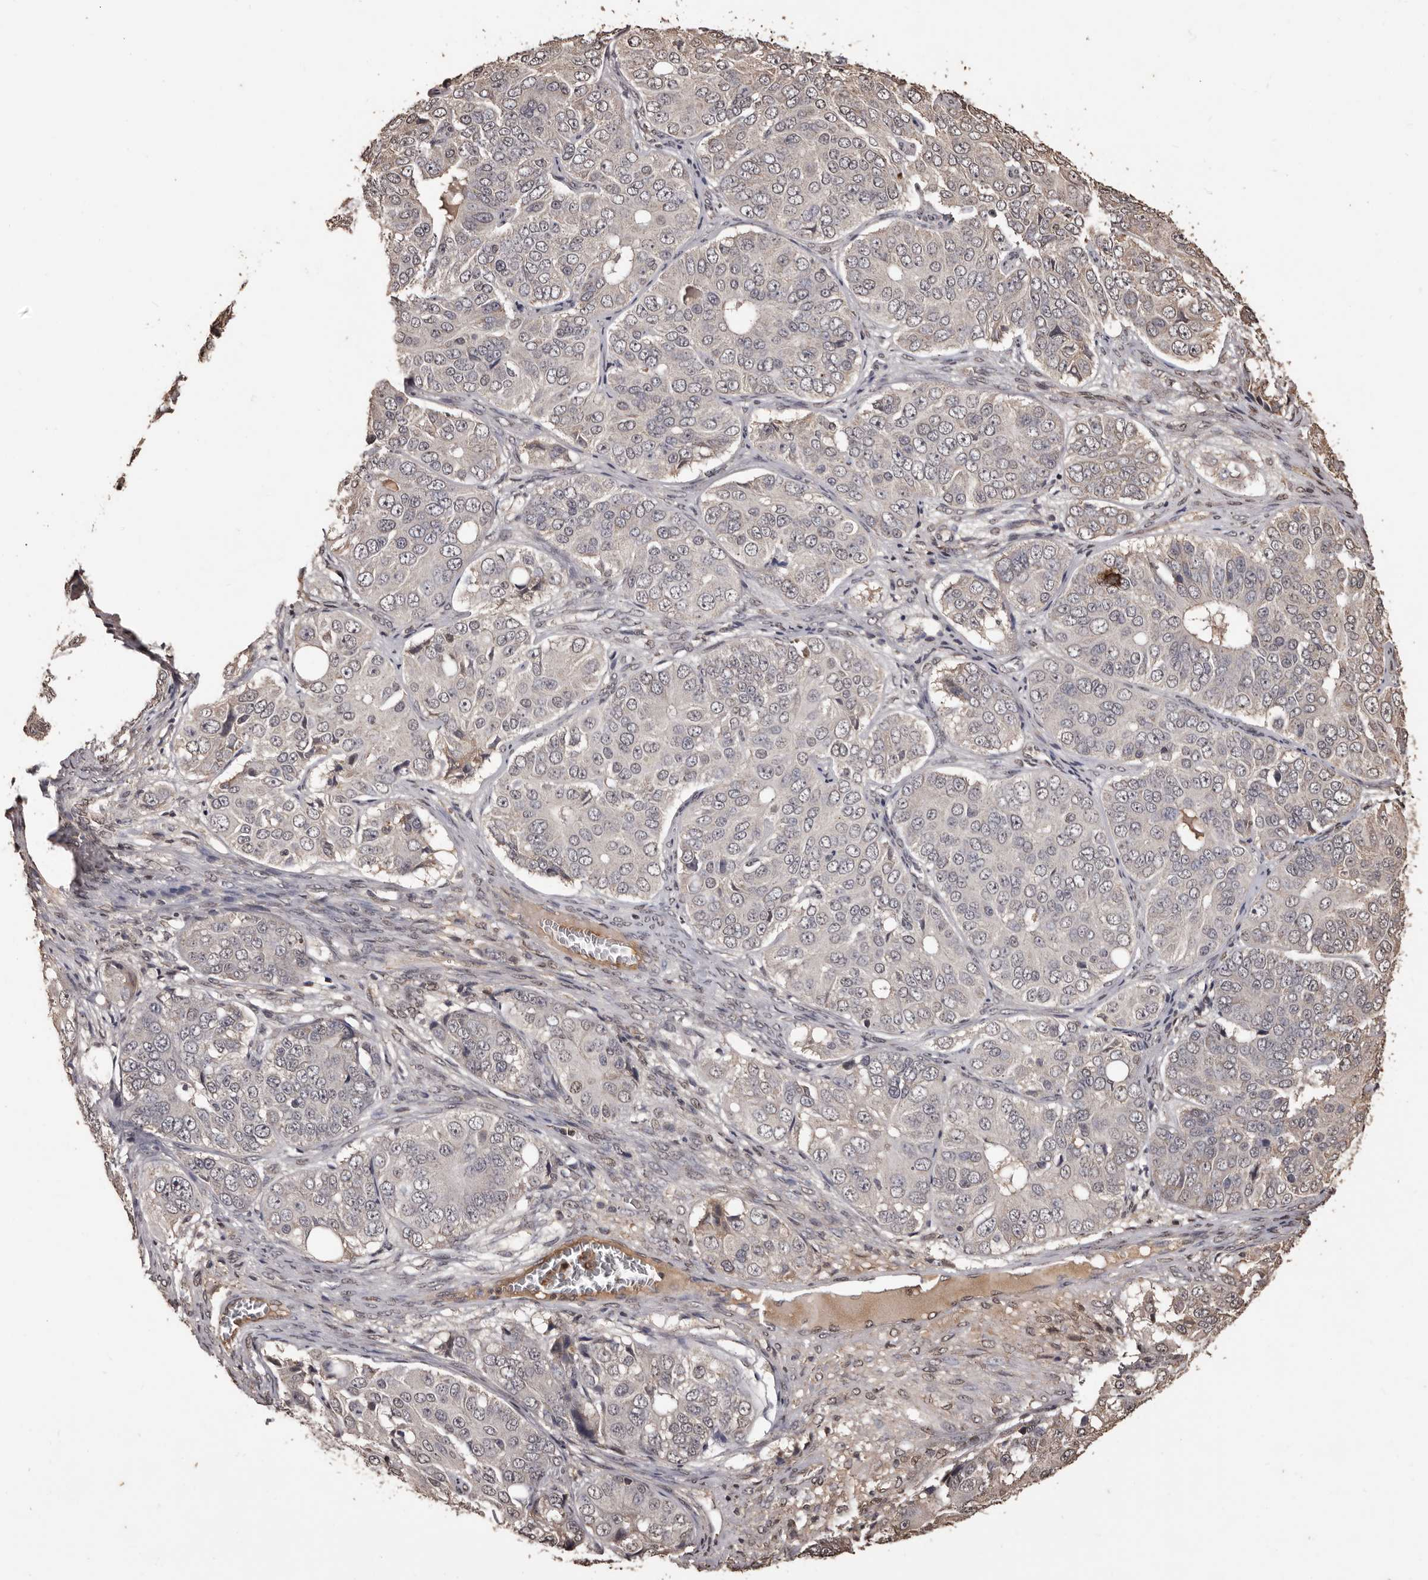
{"staining": {"intensity": "negative", "quantity": "none", "location": "none"}, "tissue": "ovarian cancer", "cell_type": "Tumor cells", "image_type": "cancer", "snomed": [{"axis": "morphology", "description": "Carcinoma, endometroid"}, {"axis": "topography", "description": "Ovary"}], "caption": "IHC image of ovarian cancer (endometroid carcinoma) stained for a protein (brown), which exhibits no positivity in tumor cells.", "gene": "NAV1", "patient": {"sex": "female", "age": 51}}